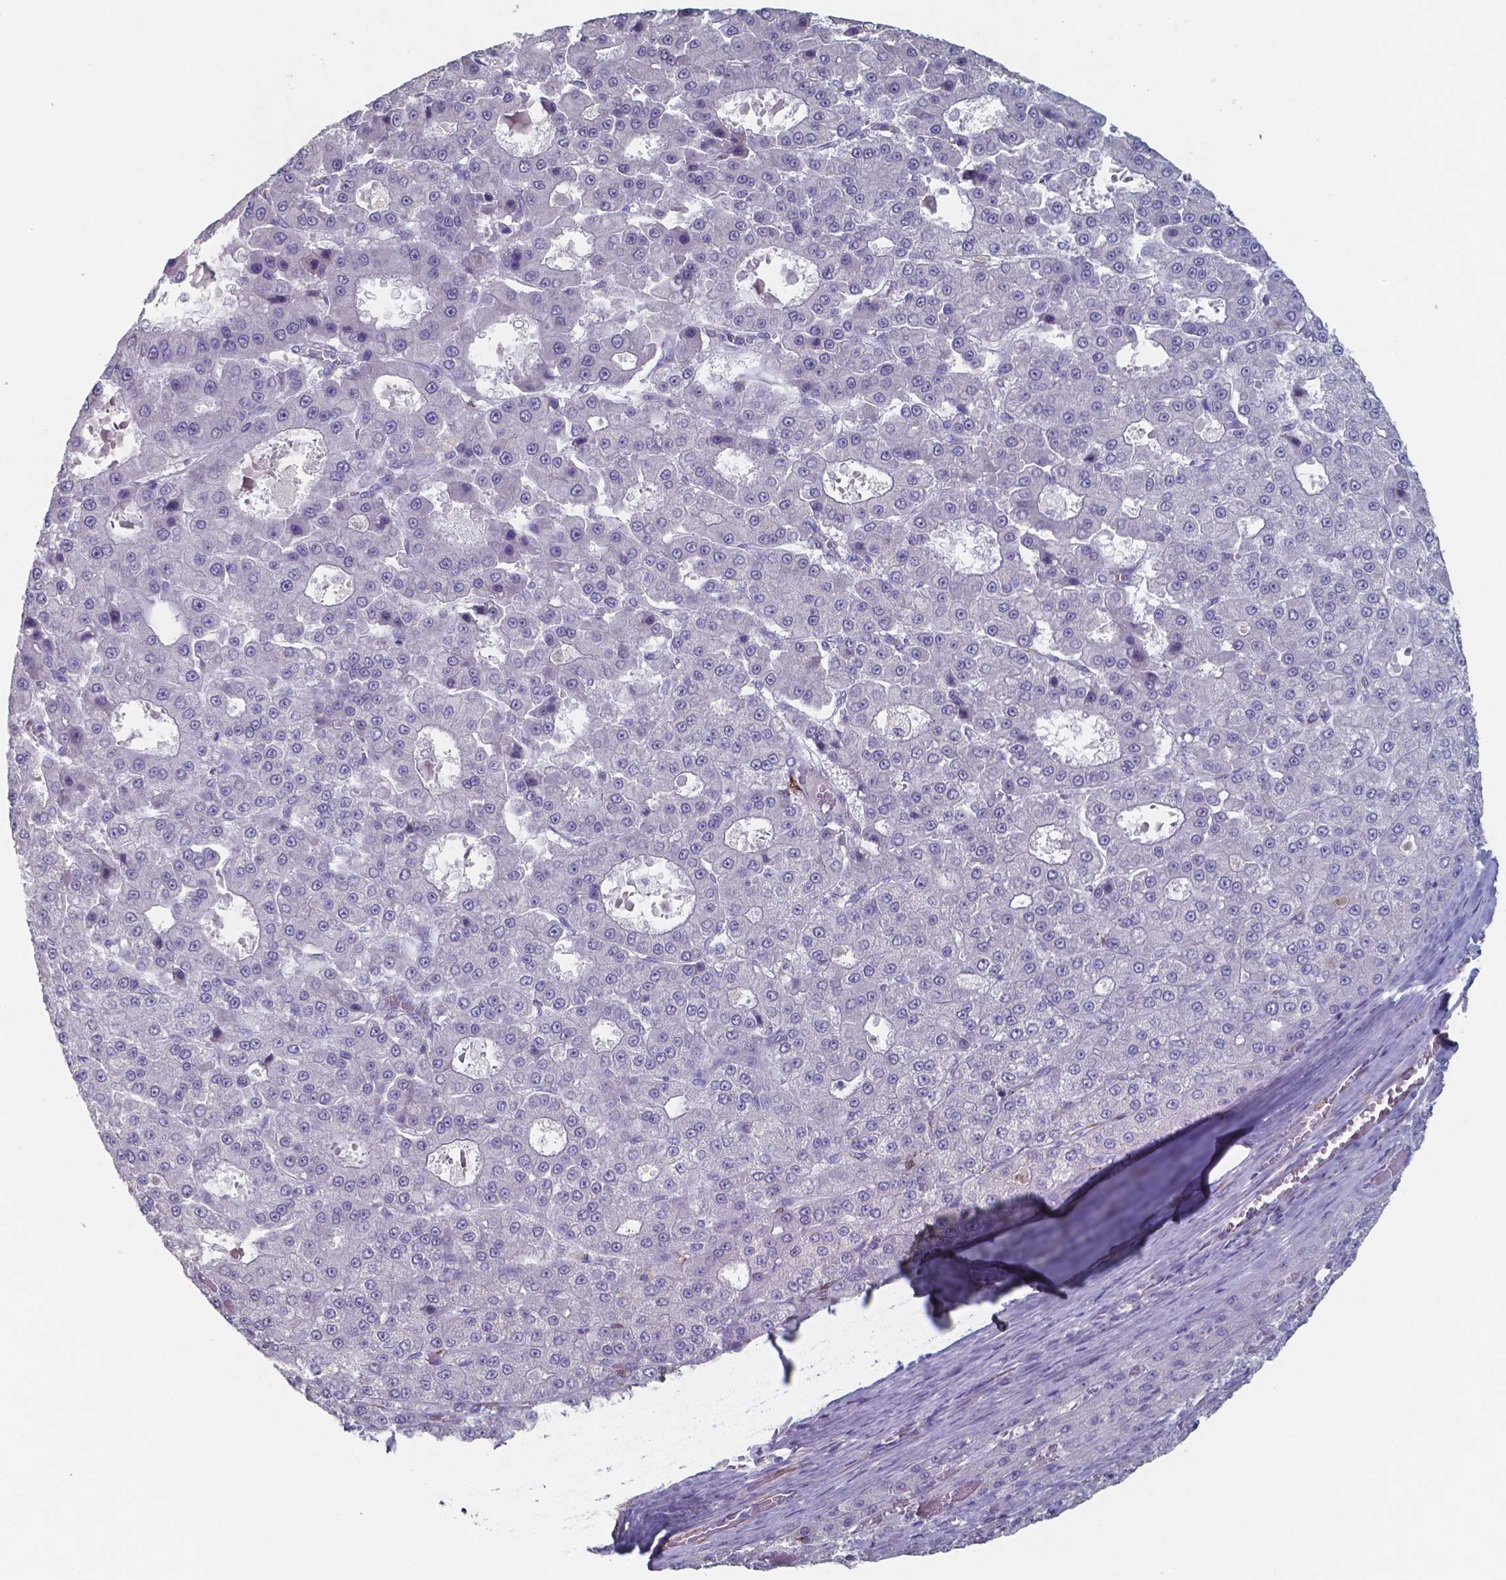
{"staining": {"intensity": "negative", "quantity": "none", "location": "none"}, "tissue": "liver cancer", "cell_type": "Tumor cells", "image_type": "cancer", "snomed": [{"axis": "morphology", "description": "Carcinoma, Hepatocellular, NOS"}, {"axis": "topography", "description": "Liver"}], "caption": "Human liver hepatocellular carcinoma stained for a protein using IHC exhibits no positivity in tumor cells.", "gene": "PLA2R1", "patient": {"sex": "male", "age": 70}}